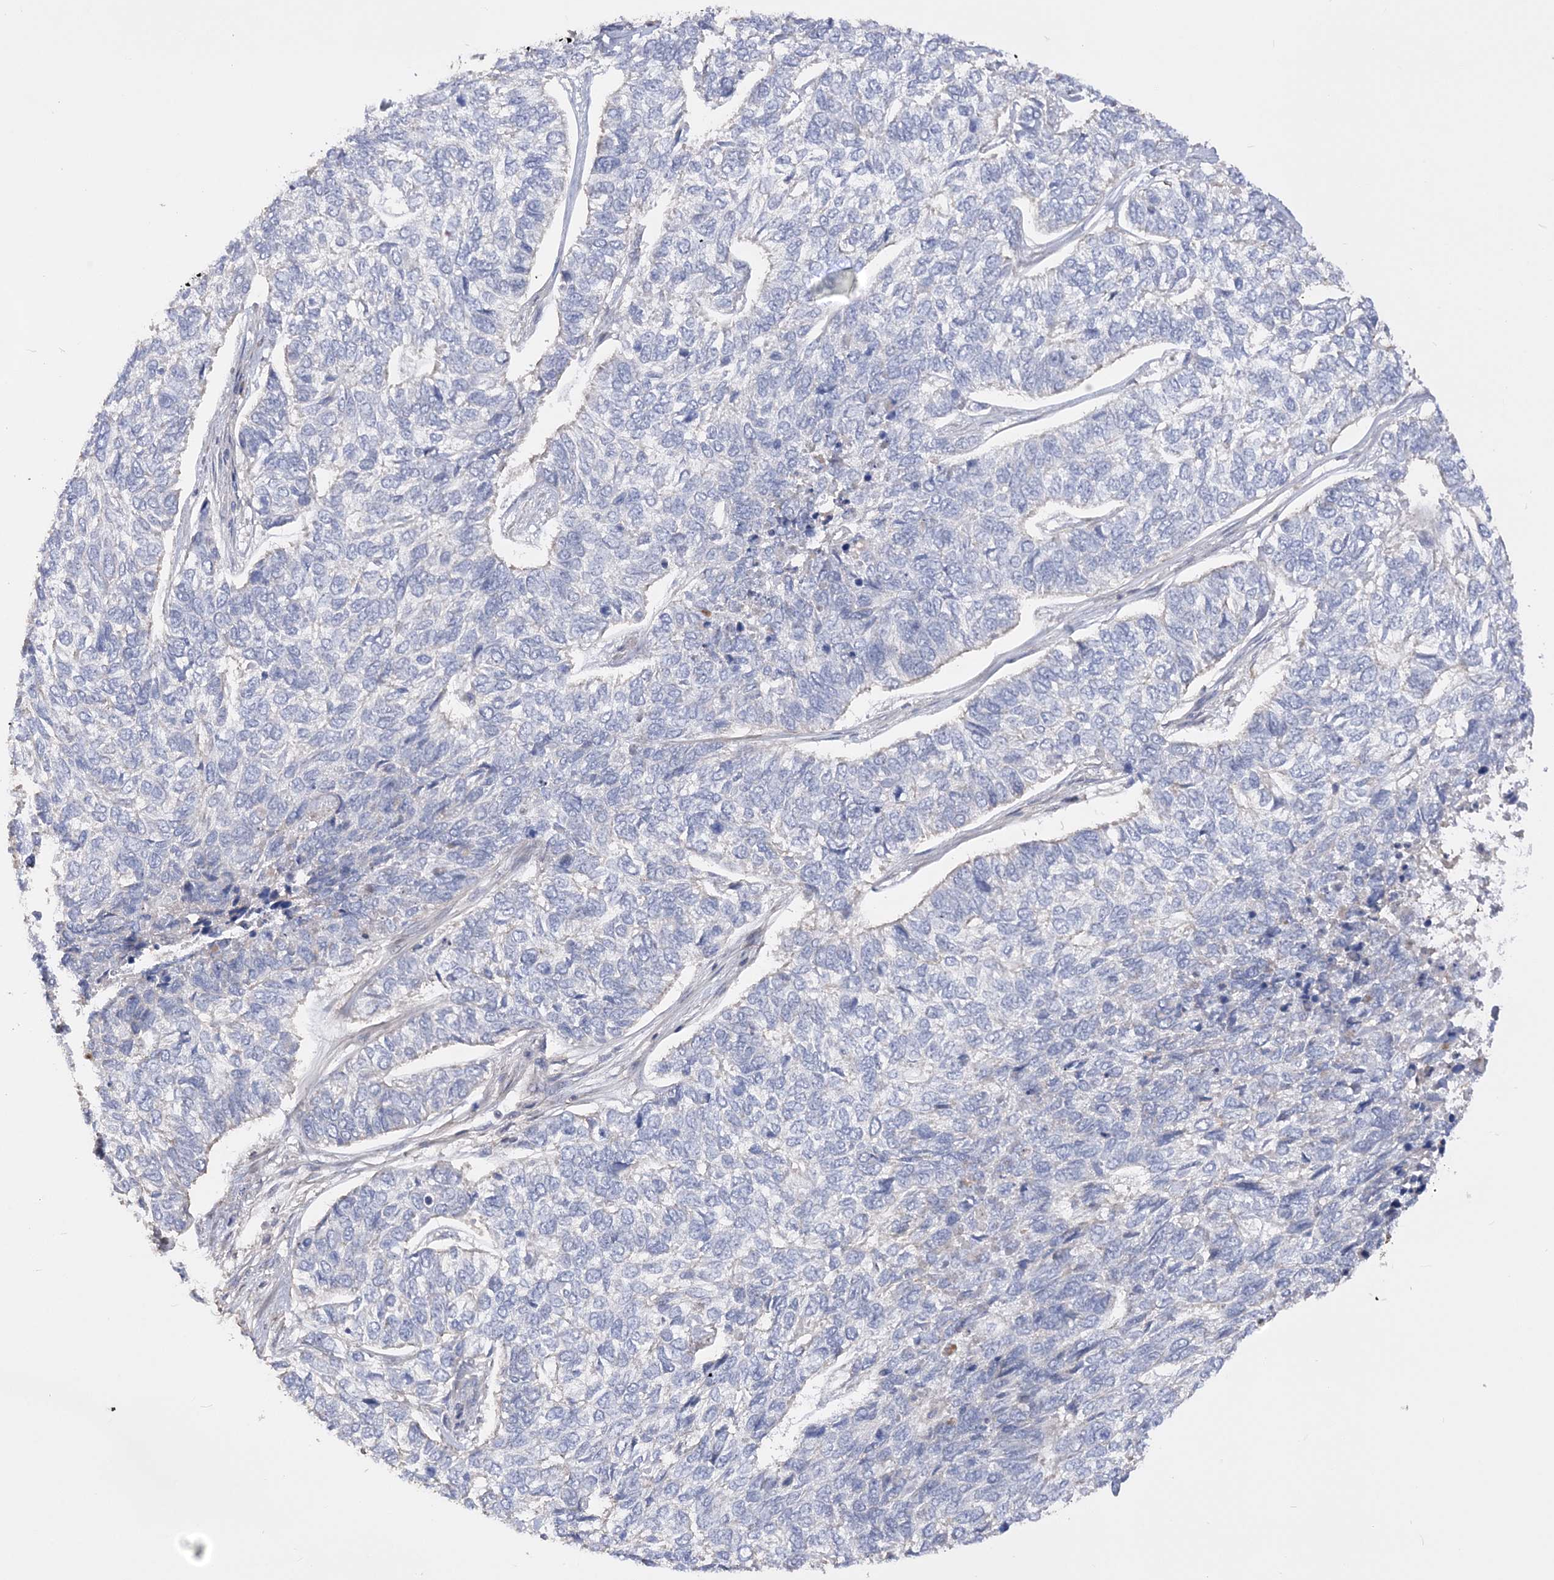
{"staining": {"intensity": "negative", "quantity": "none", "location": "none"}, "tissue": "skin cancer", "cell_type": "Tumor cells", "image_type": "cancer", "snomed": [{"axis": "morphology", "description": "Basal cell carcinoma"}, {"axis": "topography", "description": "Skin"}], "caption": "Basal cell carcinoma (skin) was stained to show a protein in brown. There is no significant positivity in tumor cells. (DAB immunohistochemistry (IHC) with hematoxylin counter stain).", "gene": "SLFN14", "patient": {"sex": "female", "age": 65}}